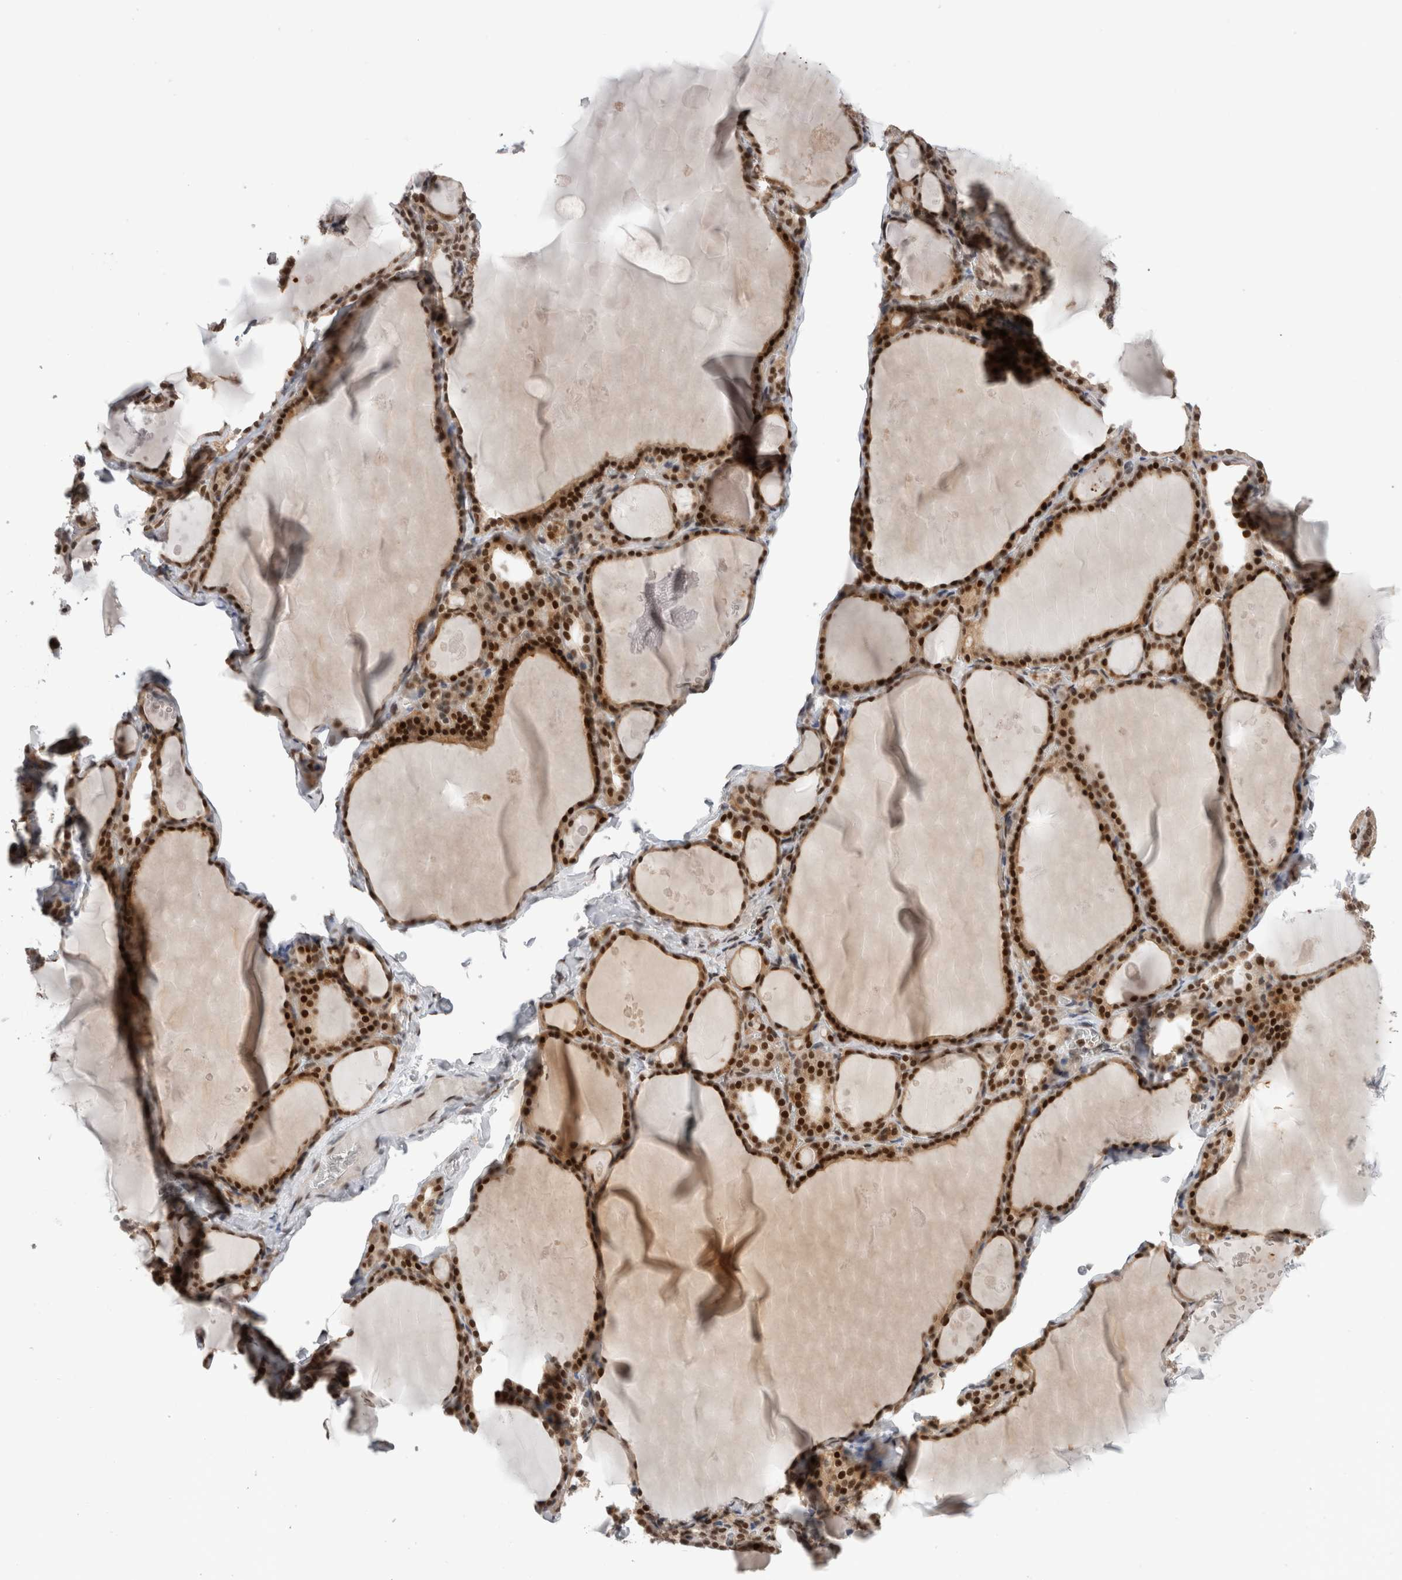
{"staining": {"intensity": "strong", "quantity": ">75%", "location": "cytoplasmic/membranous,nuclear"}, "tissue": "thyroid gland", "cell_type": "Glandular cells", "image_type": "normal", "snomed": [{"axis": "morphology", "description": "Normal tissue, NOS"}, {"axis": "topography", "description": "Thyroid gland"}], "caption": "This photomicrograph shows IHC staining of unremarkable human thyroid gland, with high strong cytoplasmic/membranous,nuclear positivity in about >75% of glandular cells.", "gene": "ZNF521", "patient": {"sex": "male", "age": 56}}